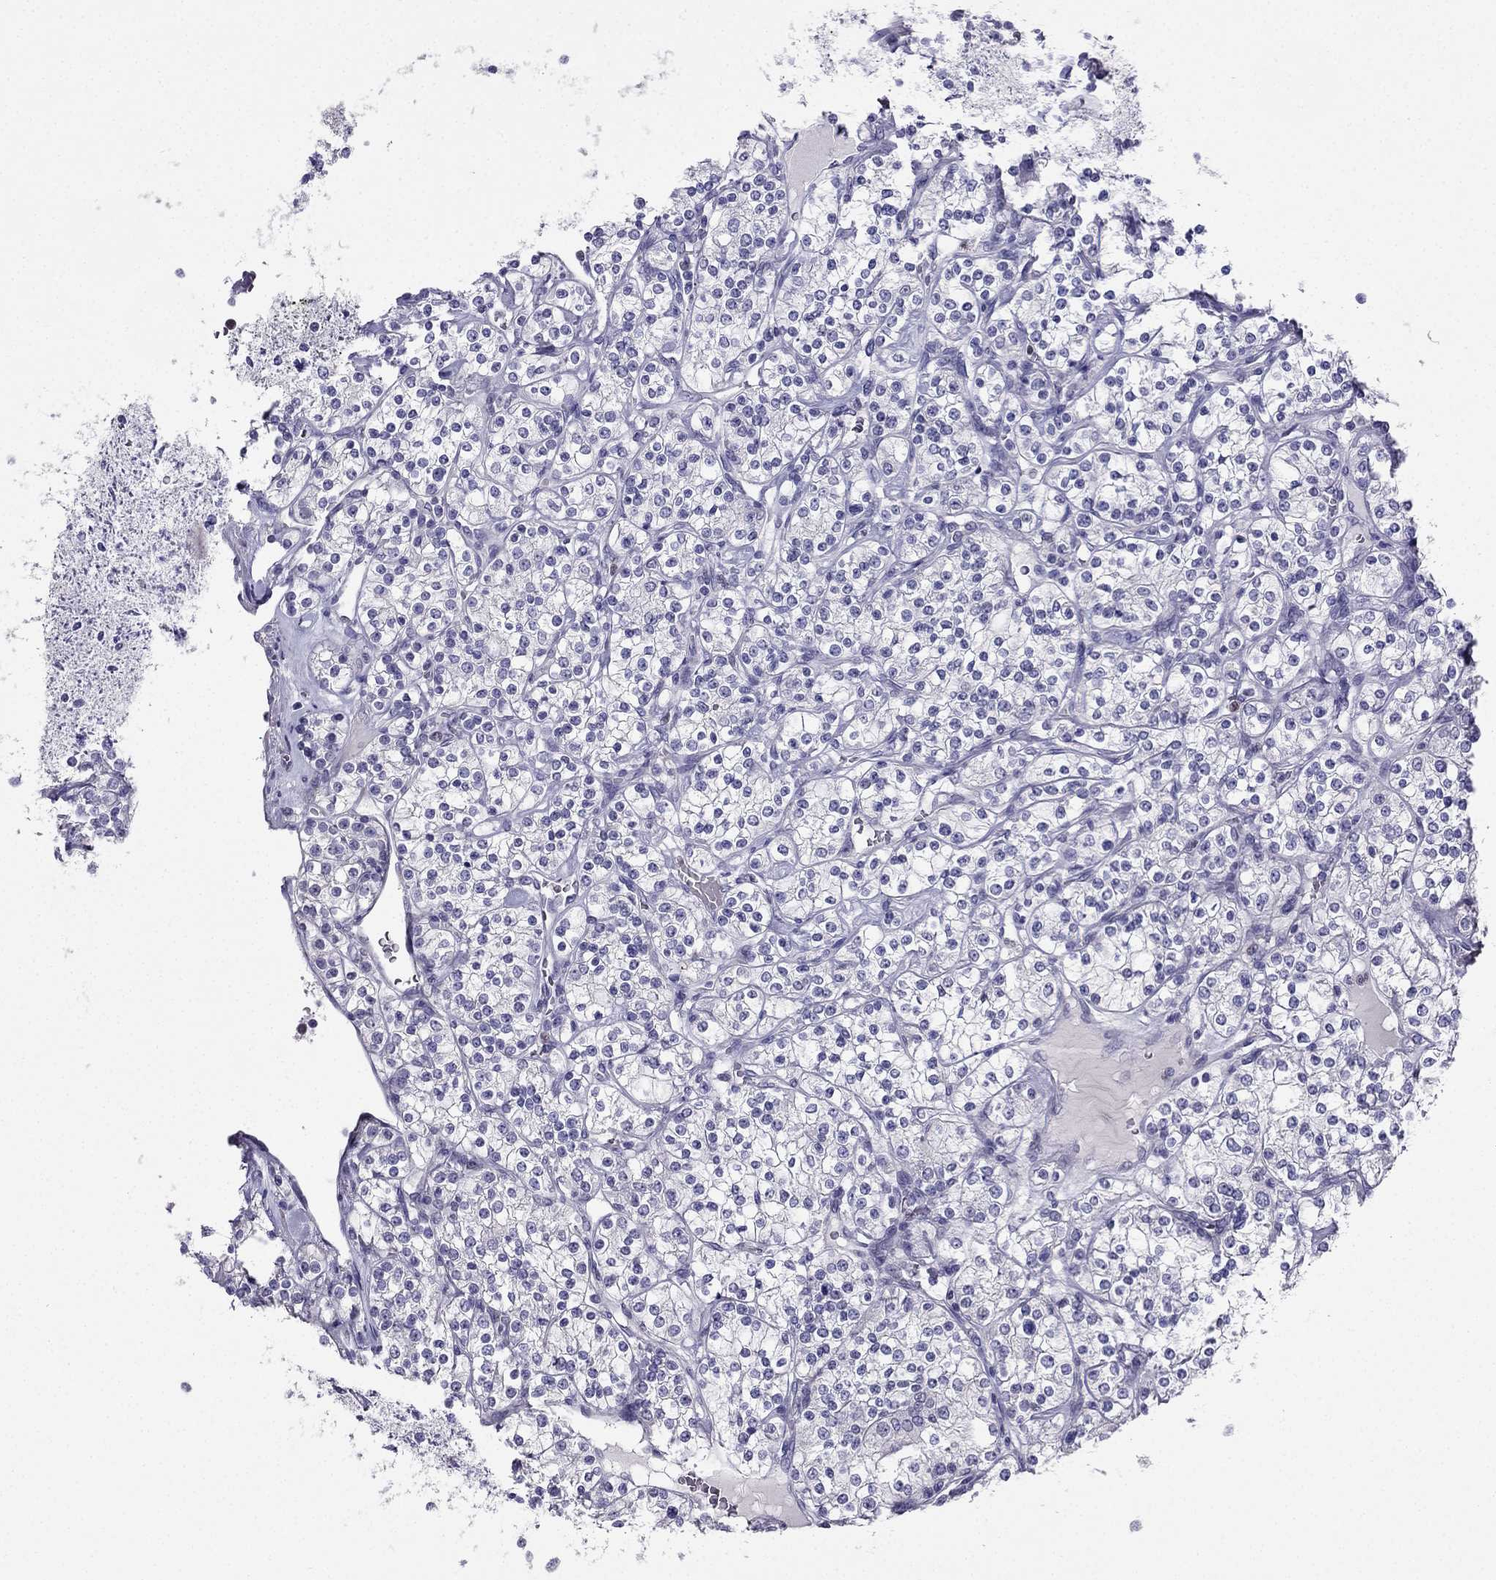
{"staining": {"intensity": "negative", "quantity": "none", "location": "none"}, "tissue": "renal cancer", "cell_type": "Tumor cells", "image_type": "cancer", "snomed": [{"axis": "morphology", "description": "Adenocarcinoma, NOS"}, {"axis": "topography", "description": "Kidney"}], "caption": "Renal cancer (adenocarcinoma) was stained to show a protein in brown. There is no significant positivity in tumor cells. (DAB IHC with hematoxylin counter stain).", "gene": "ARID3A", "patient": {"sex": "male", "age": 77}}